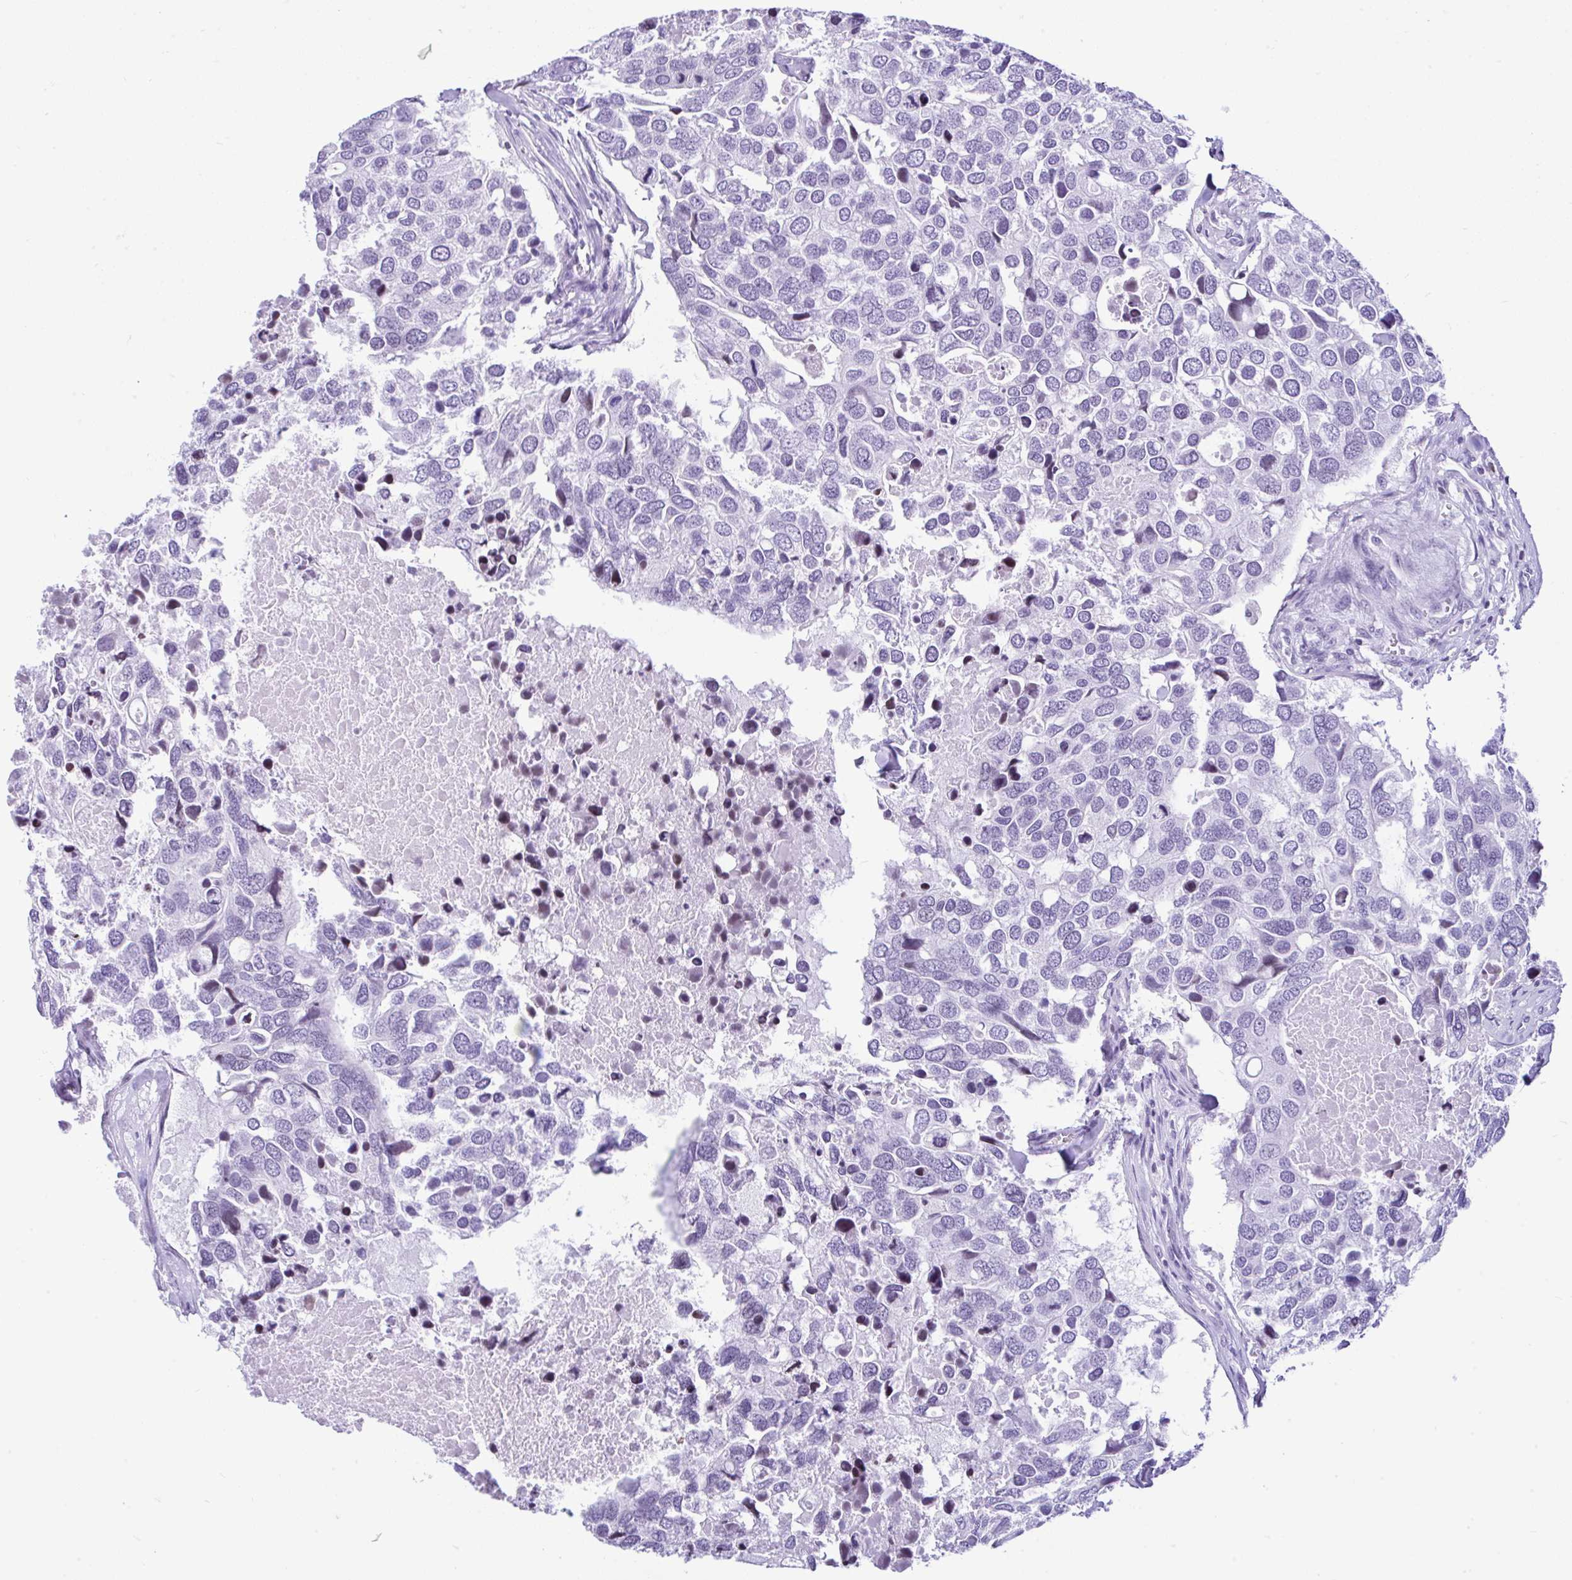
{"staining": {"intensity": "negative", "quantity": "none", "location": "none"}, "tissue": "breast cancer", "cell_type": "Tumor cells", "image_type": "cancer", "snomed": [{"axis": "morphology", "description": "Duct carcinoma"}, {"axis": "topography", "description": "Breast"}], "caption": "The immunohistochemistry (IHC) micrograph has no significant expression in tumor cells of breast intraductal carcinoma tissue.", "gene": "KRT27", "patient": {"sex": "female", "age": 83}}